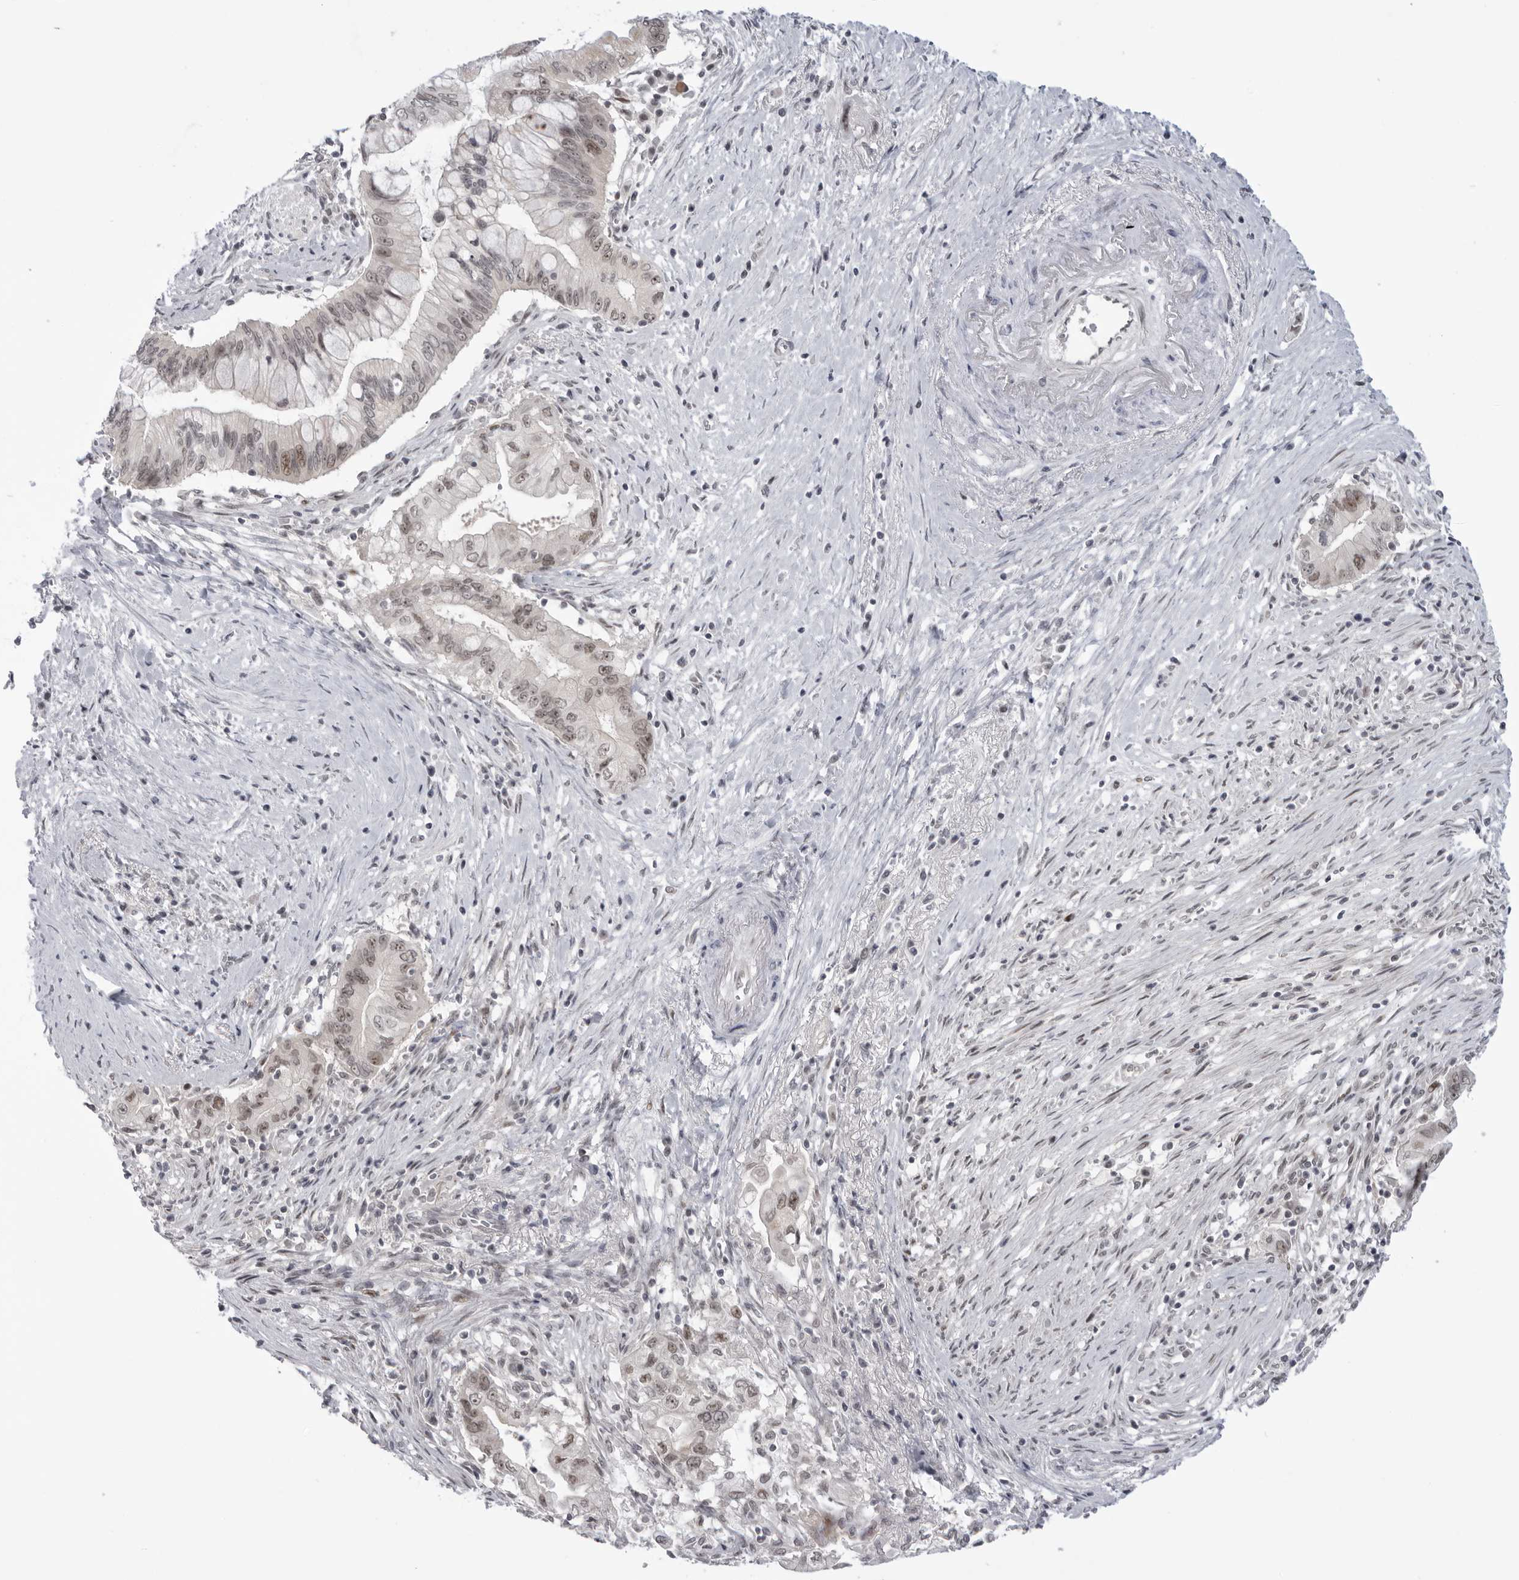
{"staining": {"intensity": "weak", "quantity": ">75%", "location": "nuclear"}, "tissue": "pancreatic cancer", "cell_type": "Tumor cells", "image_type": "cancer", "snomed": [{"axis": "morphology", "description": "Adenocarcinoma, NOS"}, {"axis": "topography", "description": "Pancreas"}], "caption": "Pancreatic cancer (adenocarcinoma) tissue reveals weak nuclear positivity in approximately >75% of tumor cells, visualized by immunohistochemistry. The staining is performed using DAB brown chromogen to label protein expression. The nuclei are counter-stained blue using hematoxylin.", "gene": "ALPK2", "patient": {"sex": "male", "age": 78}}